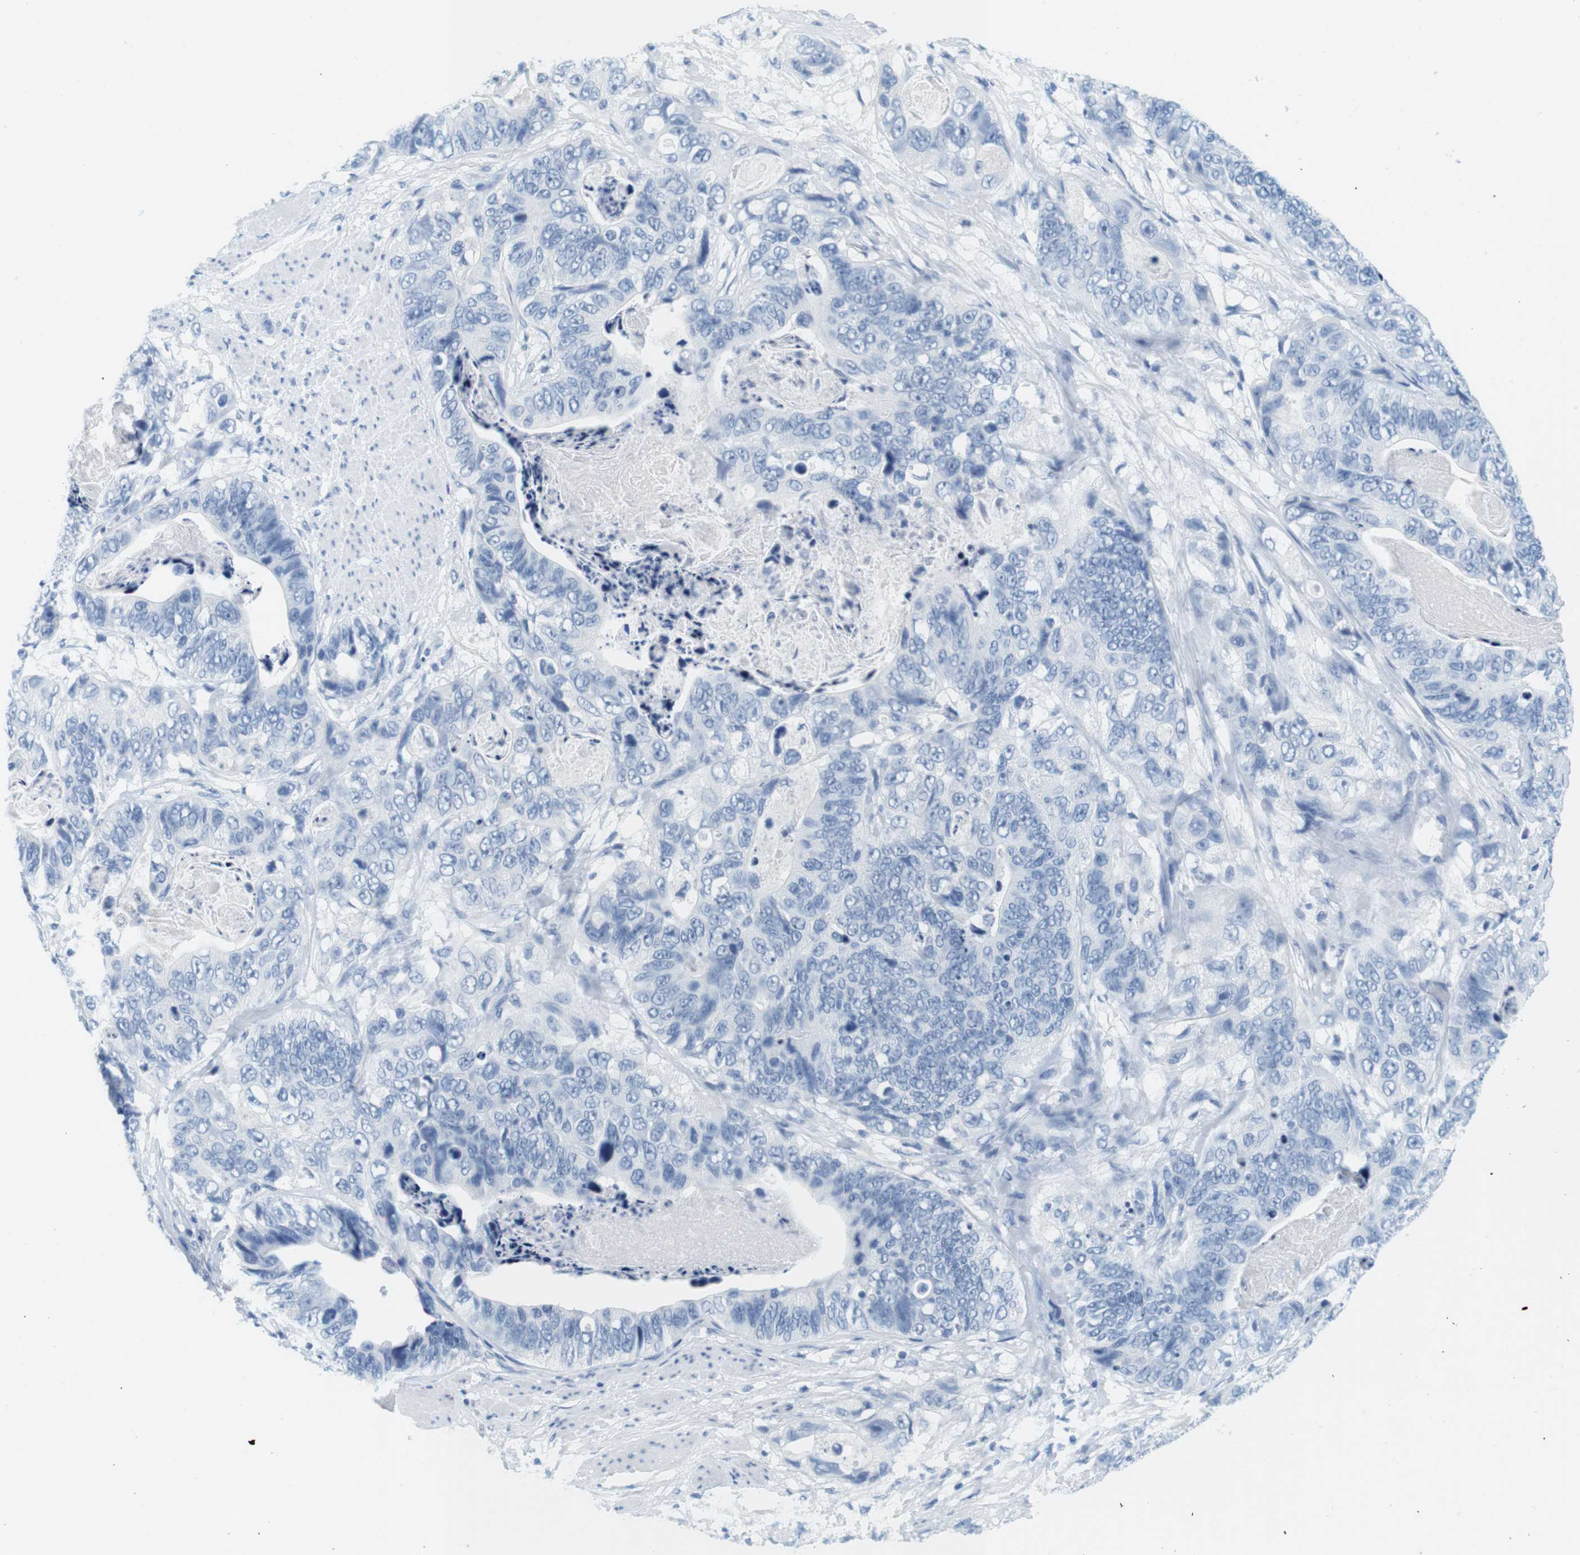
{"staining": {"intensity": "negative", "quantity": "none", "location": "none"}, "tissue": "stomach cancer", "cell_type": "Tumor cells", "image_type": "cancer", "snomed": [{"axis": "morphology", "description": "Adenocarcinoma, NOS"}, {"axis": "topography", "description": "Stomach"}], "caption": "High magnification brightfield microscopy of stomach cancer stained with DAB (brown) and counterstained with hematoxylin (blue): tumor cells show no significant staining.", "gene": "CYP2C9", "patient": {"sex": "female", "age": 89}}